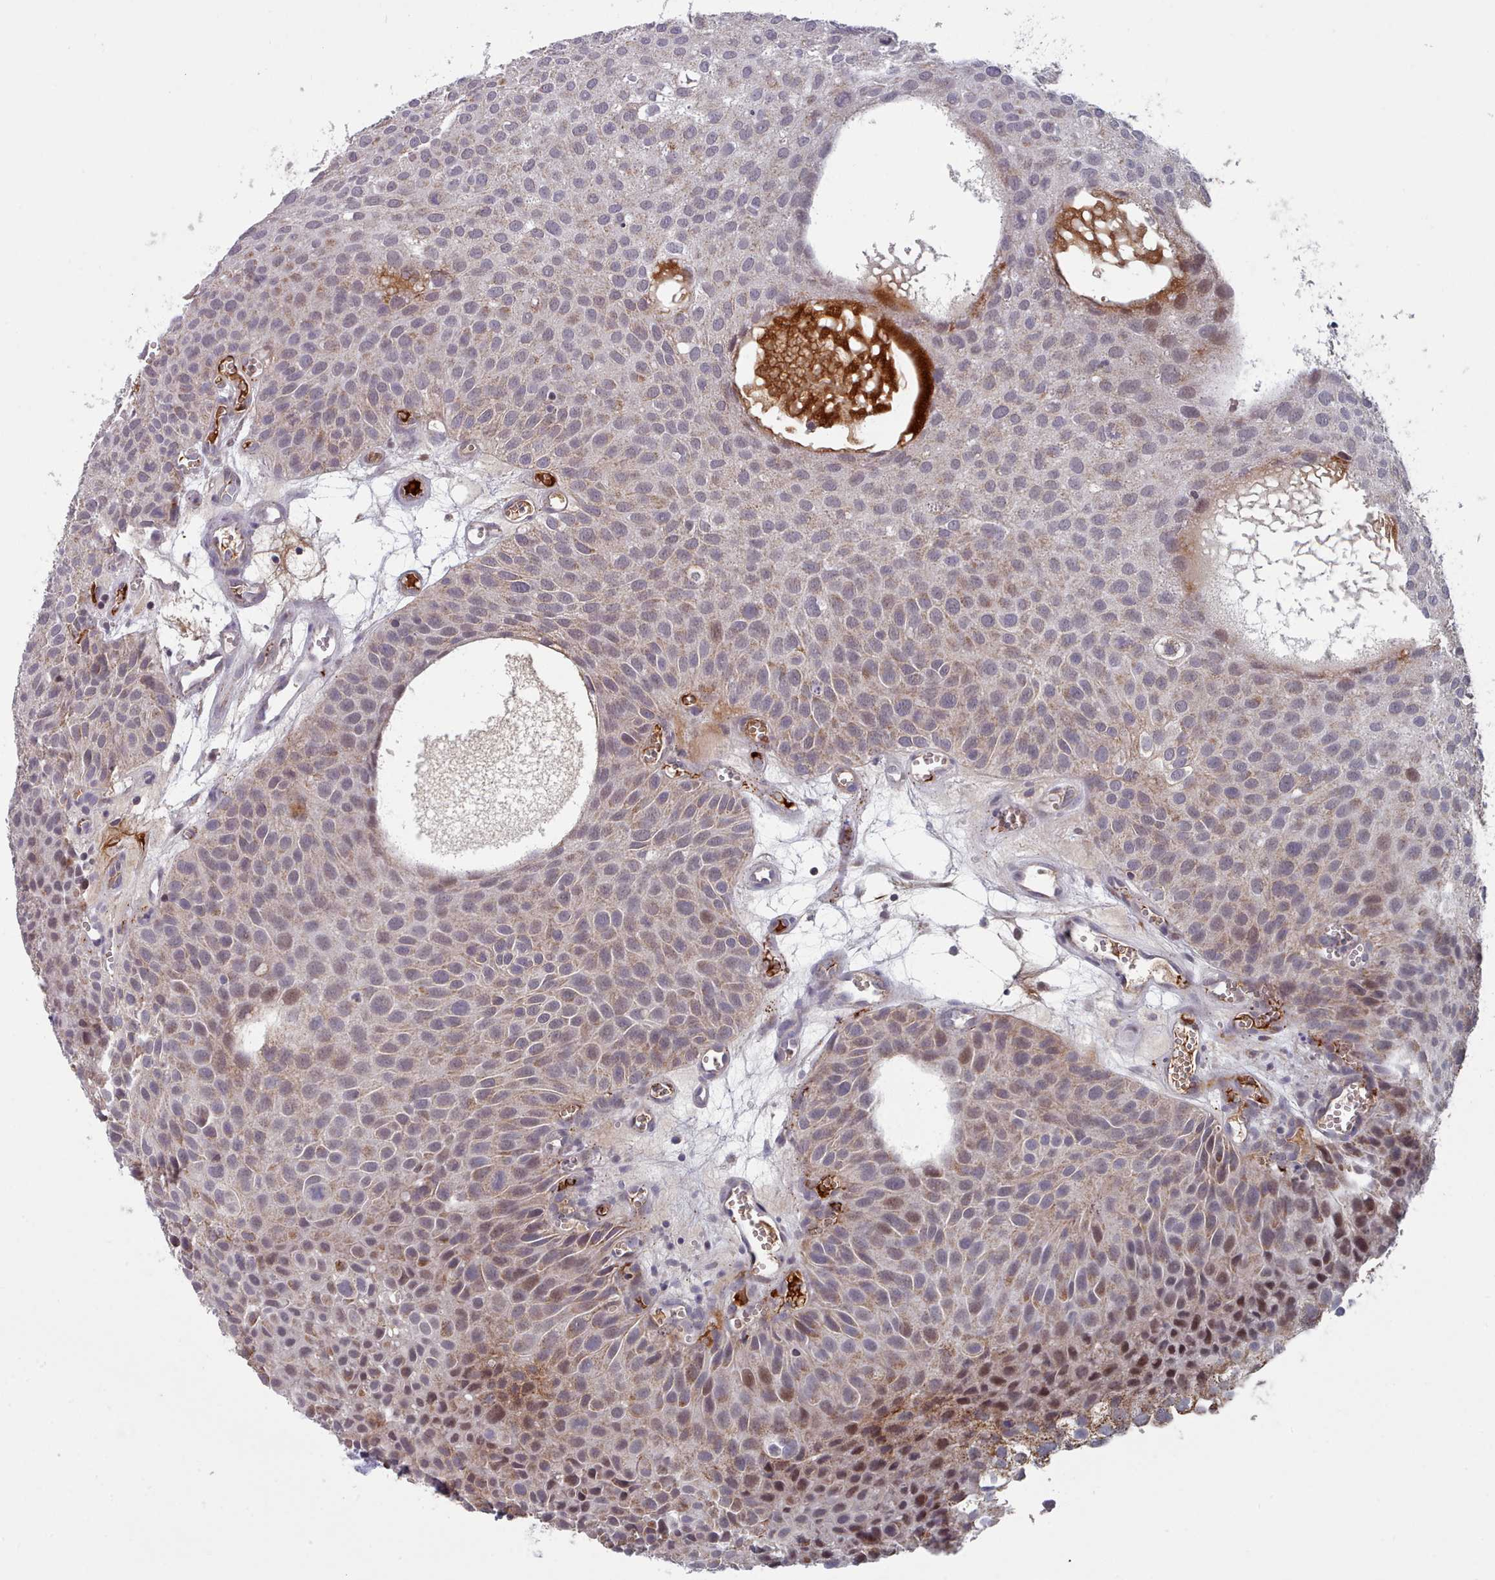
{"staining": {"intensity": "moderate", "quantity": "<25%", "location": "cytoplasmic/membranous,nuclear"}, "tissue": "urothelial cancer", "cell_type": "Tumor cells", "image_type": "cancer", "snomed": [{"axis": "morphology", "description": "Urothelial carcinoma, Low grade"}, {"axis": "topography", "description": "Urinary bladder"}], "caption": "An immunohistochemistry (IHC) micrograph of tumor tissue is shown. Protein staining in brown labels moderate cytoplasmic/membranous and nuclear positivity in urothelial cancer within tumor cells.", "gene": "TRARG1", "patient": {"sex": "male", "age": 88}}